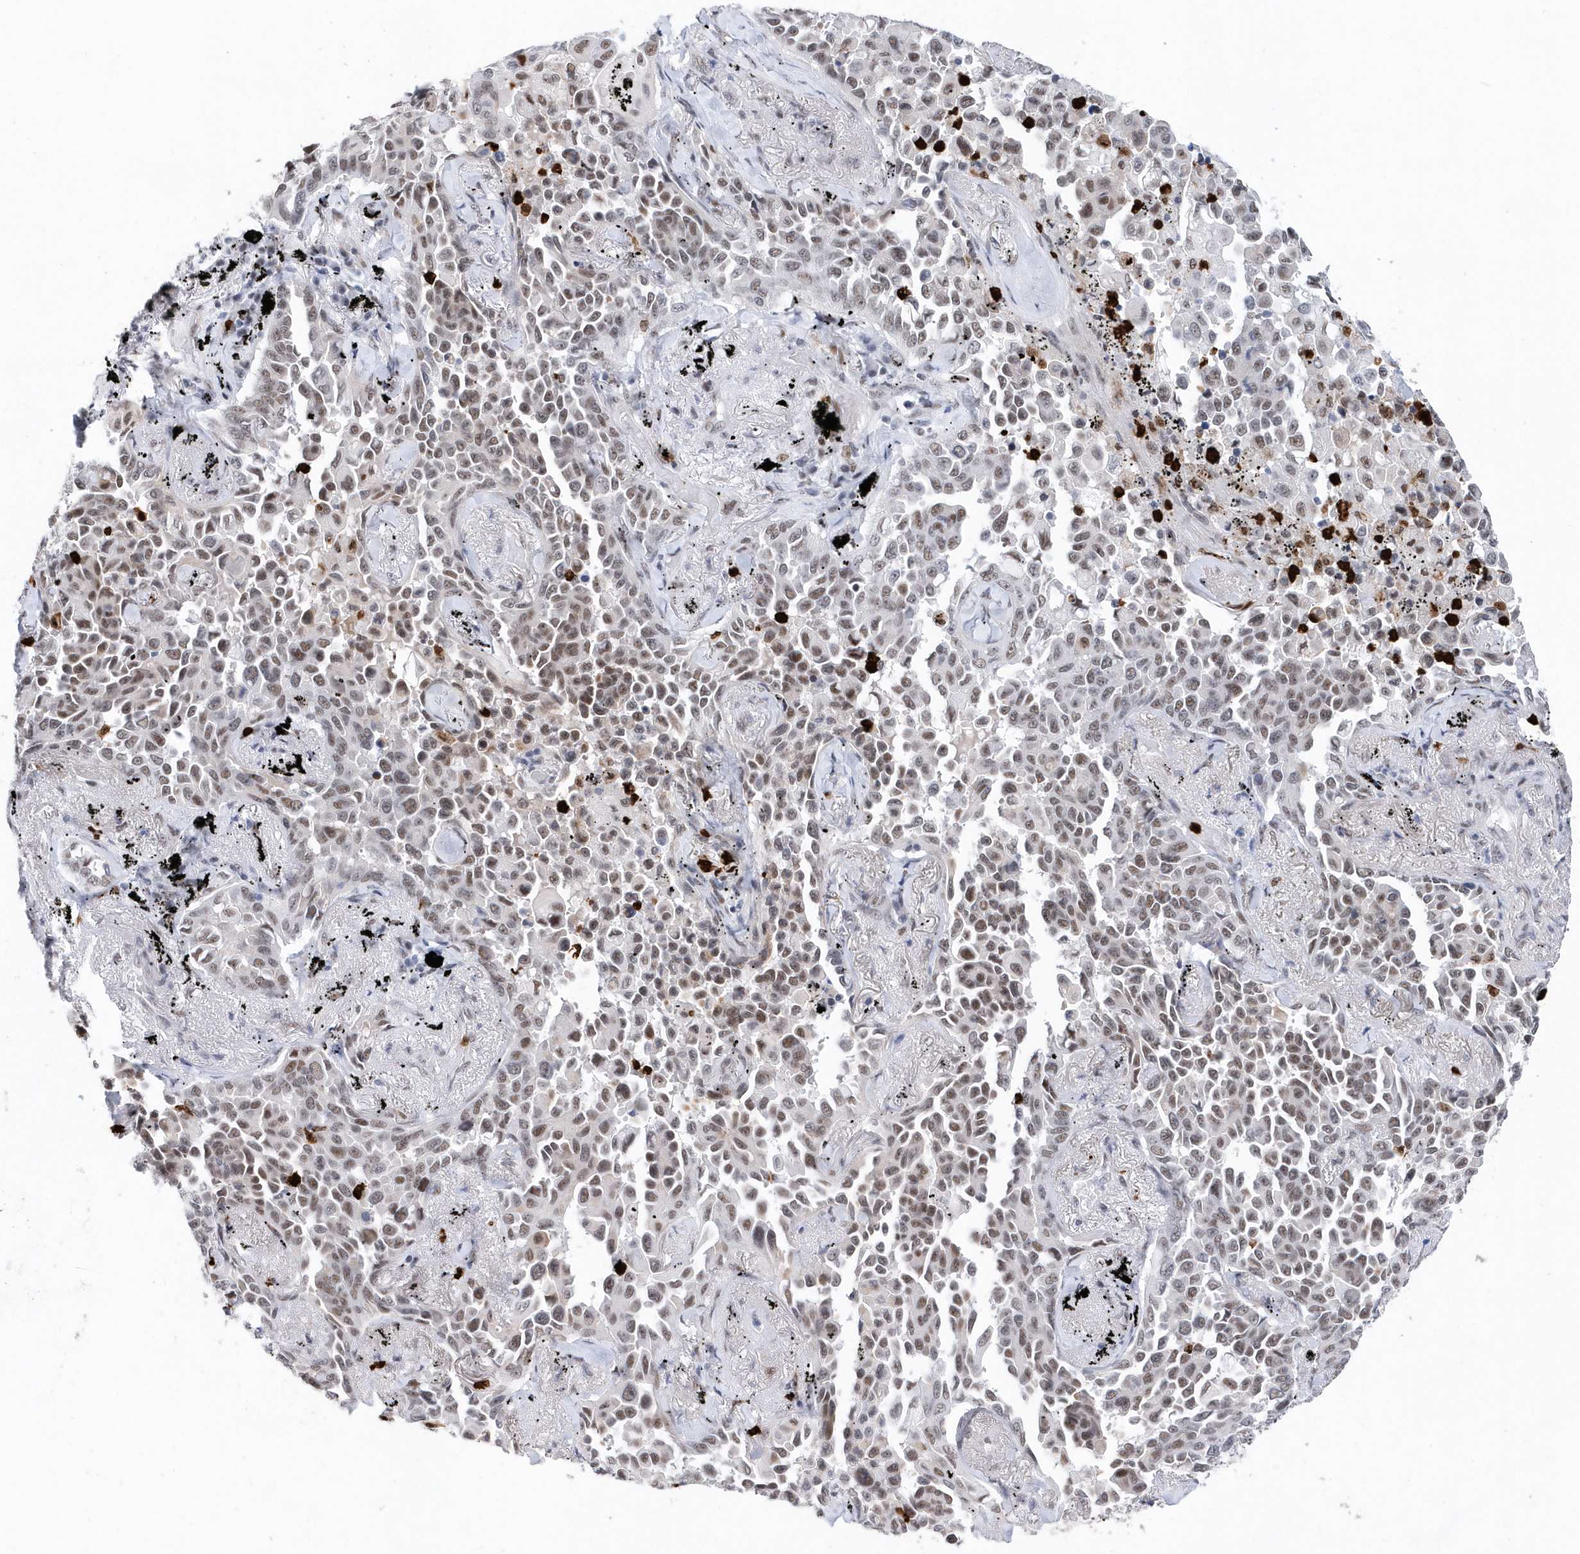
{"staining": {"intensity": "moderate", "quantity": "25%-75%", "location": "nuclear"}, "tissue": "lung cancer", "cell_type": "Tumor cells", "image_type": "cancer", "snomed": [{"axis": "morphology", "description": "Adenocarcinoma, NOS"}, {"axis": "topography", "description": "Lung"}], "caption": "Adenocarcinoma (lung) tissue reveals moderate nuclear staining in approximately 25%-75% of tumor cells, visualized by immunohistochemistry. (DAB IHC, brown staining for protein, blue staining for nuclei).", "gene": "RPP30", "patient": {"sex": "female", "age": 67}}